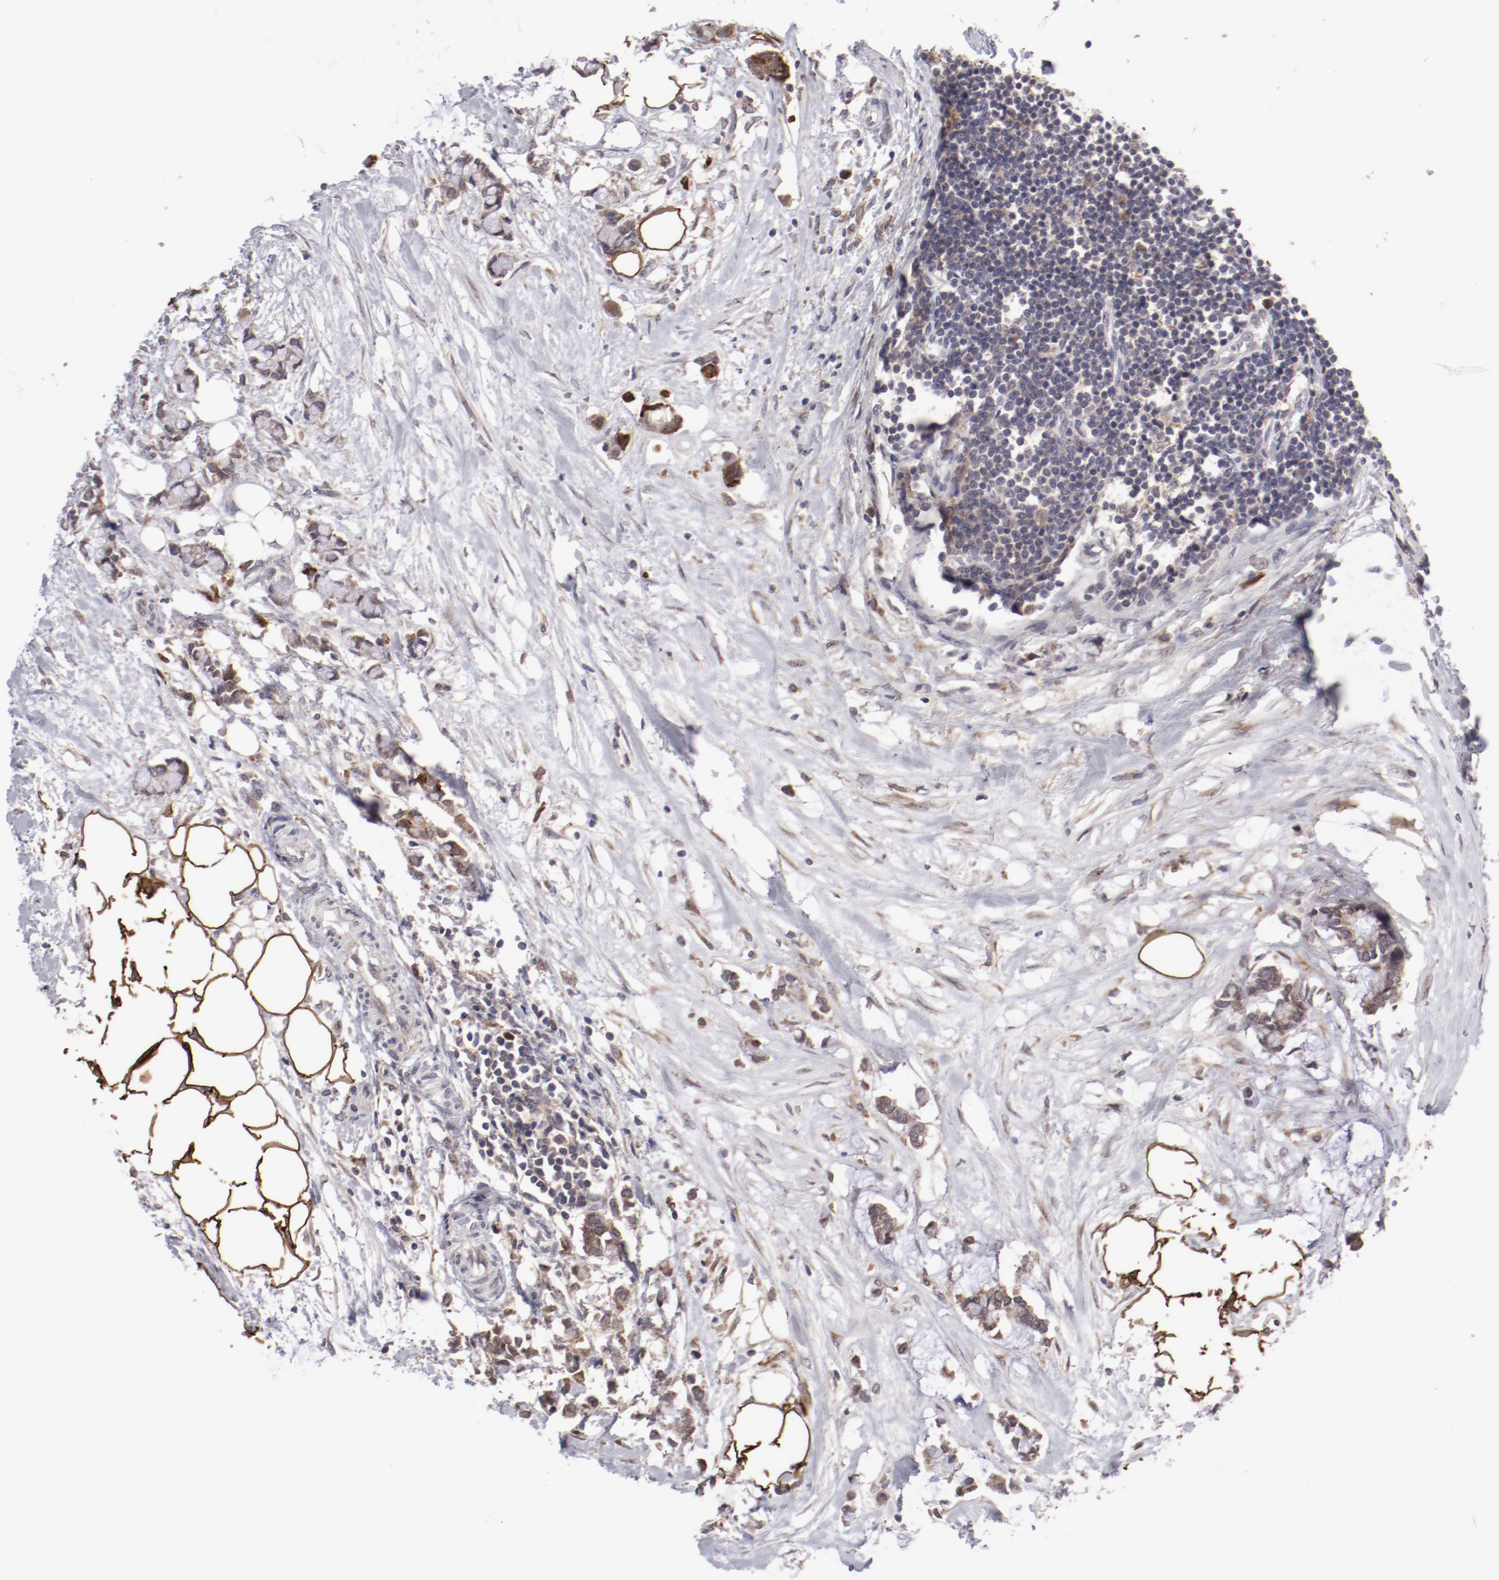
{"staining": {"intensity": "weak", "quantity": ">75%", "location": "cytoplasmic/membranous"}, "tissue": "colorectal cancer", "cell_type": "Tumor cells", "image_type": "cancer", "snomed": [{"axis": "morphology", "description": "Normal tissue, NOS"}, {"axis": "morphology", "description": "Adenocarcinoma, NOS"}, {"axis": "topography", "description": "Colon"}, {"axis": "topography", "description": "Peripheral nerve tissue"}], "caption": "This is a histology image of IHC staining of colorectal adenocarcinoma, which shows weak positivity in the cytoplasmic/membranous of tumor cells.", "gene": "IL12A", "patient": {"sex": "male", "age": 14}}